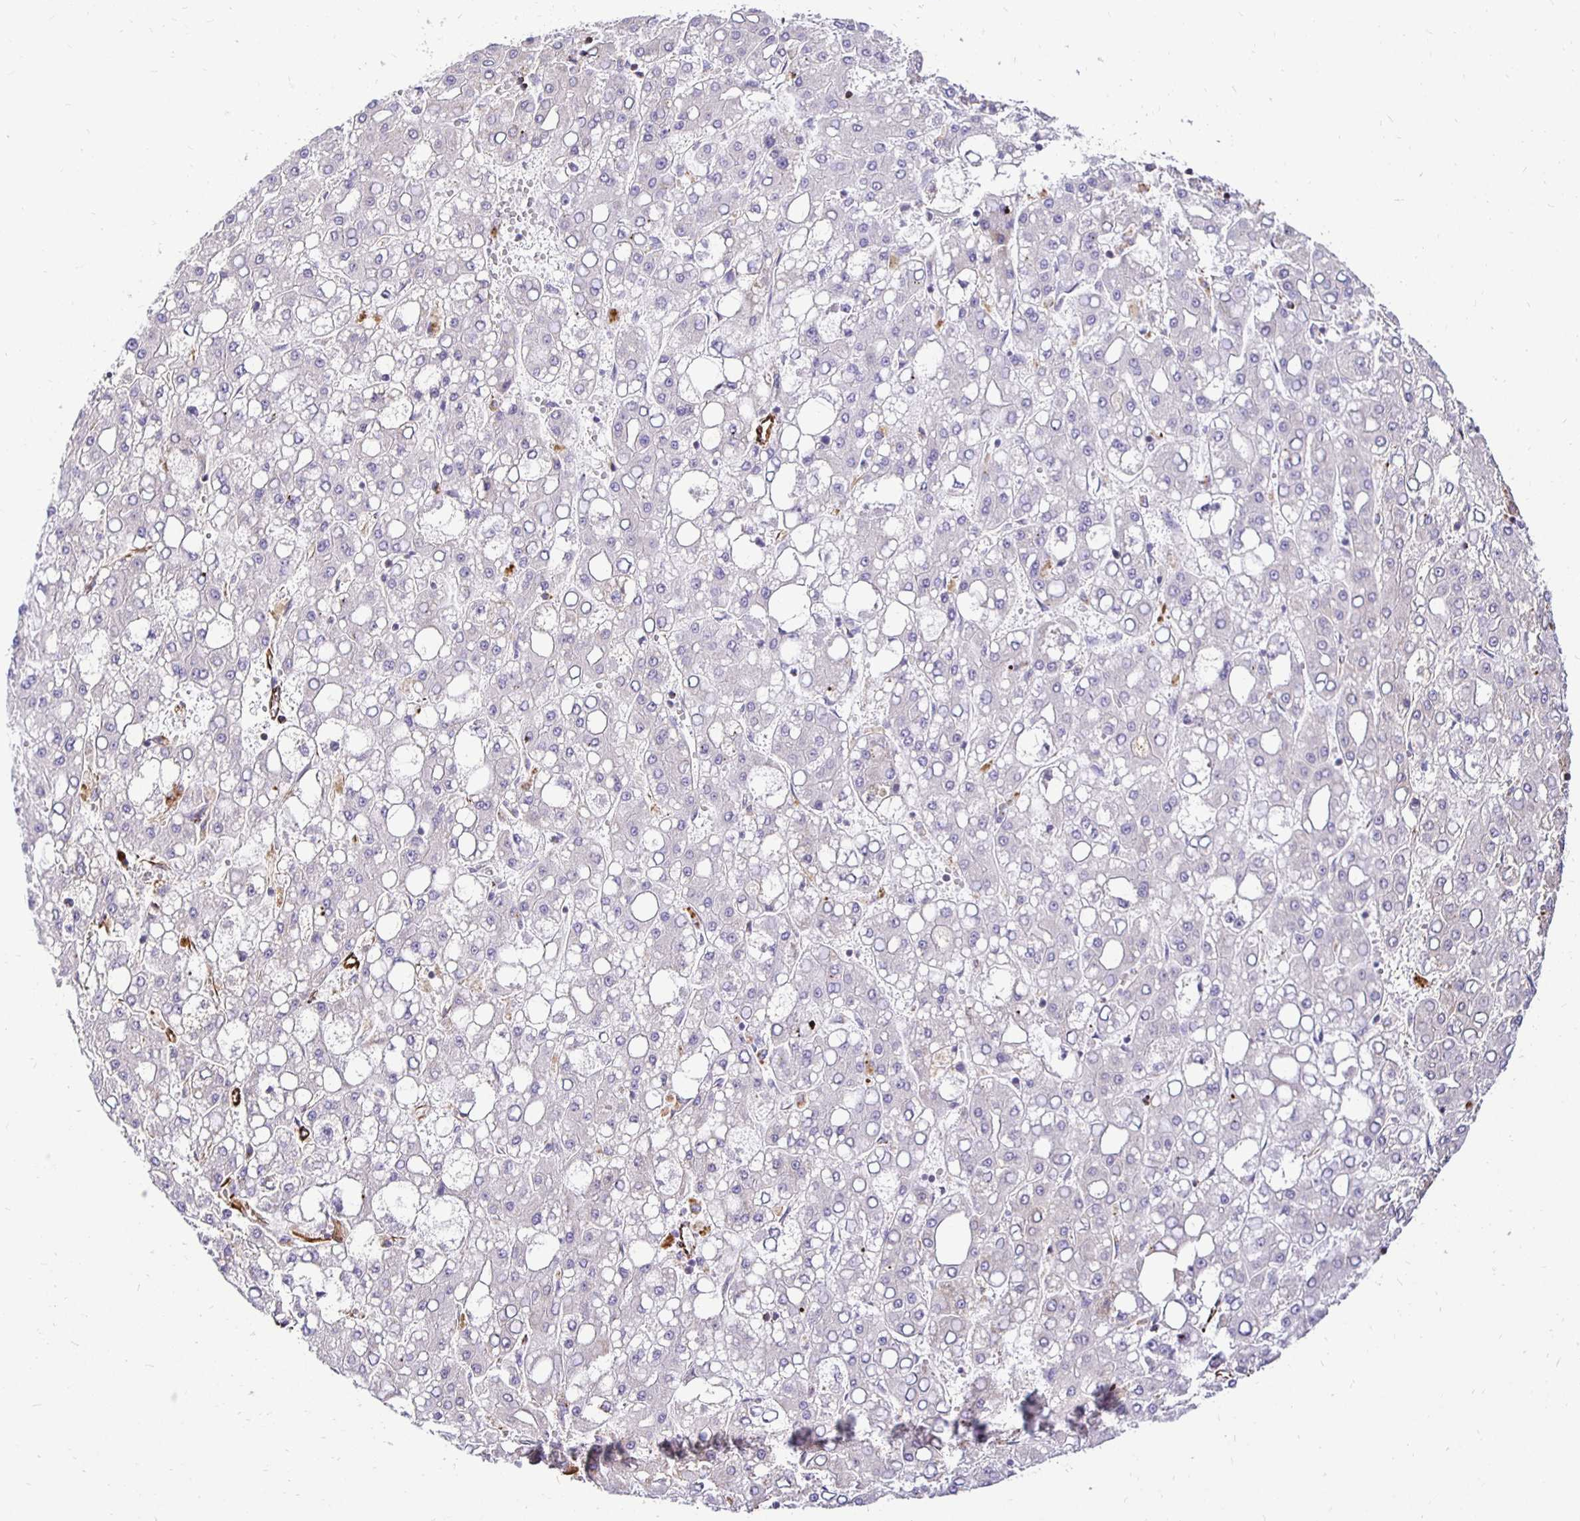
{"staining": {"intensity": "weak", "quantity": "<25%", "location": "cytoplasmic/membranous"}, "tissue": "liver cancer", "cell_type": "Tumor cells", "image_type": "cancer", "snomed": [{"axis": "morphology", "description": "Carcinoma, Hepatocellular, NOS"}, {"axis": "topography", "description": "Liver"}], "caption": "This is an IHC histopathology image of liver cancer (hepatocellular carcinoma). There is no staining in tumor cells.", "gene": "PLAAT2", "patient": {"sex": "male", "age": 65}}